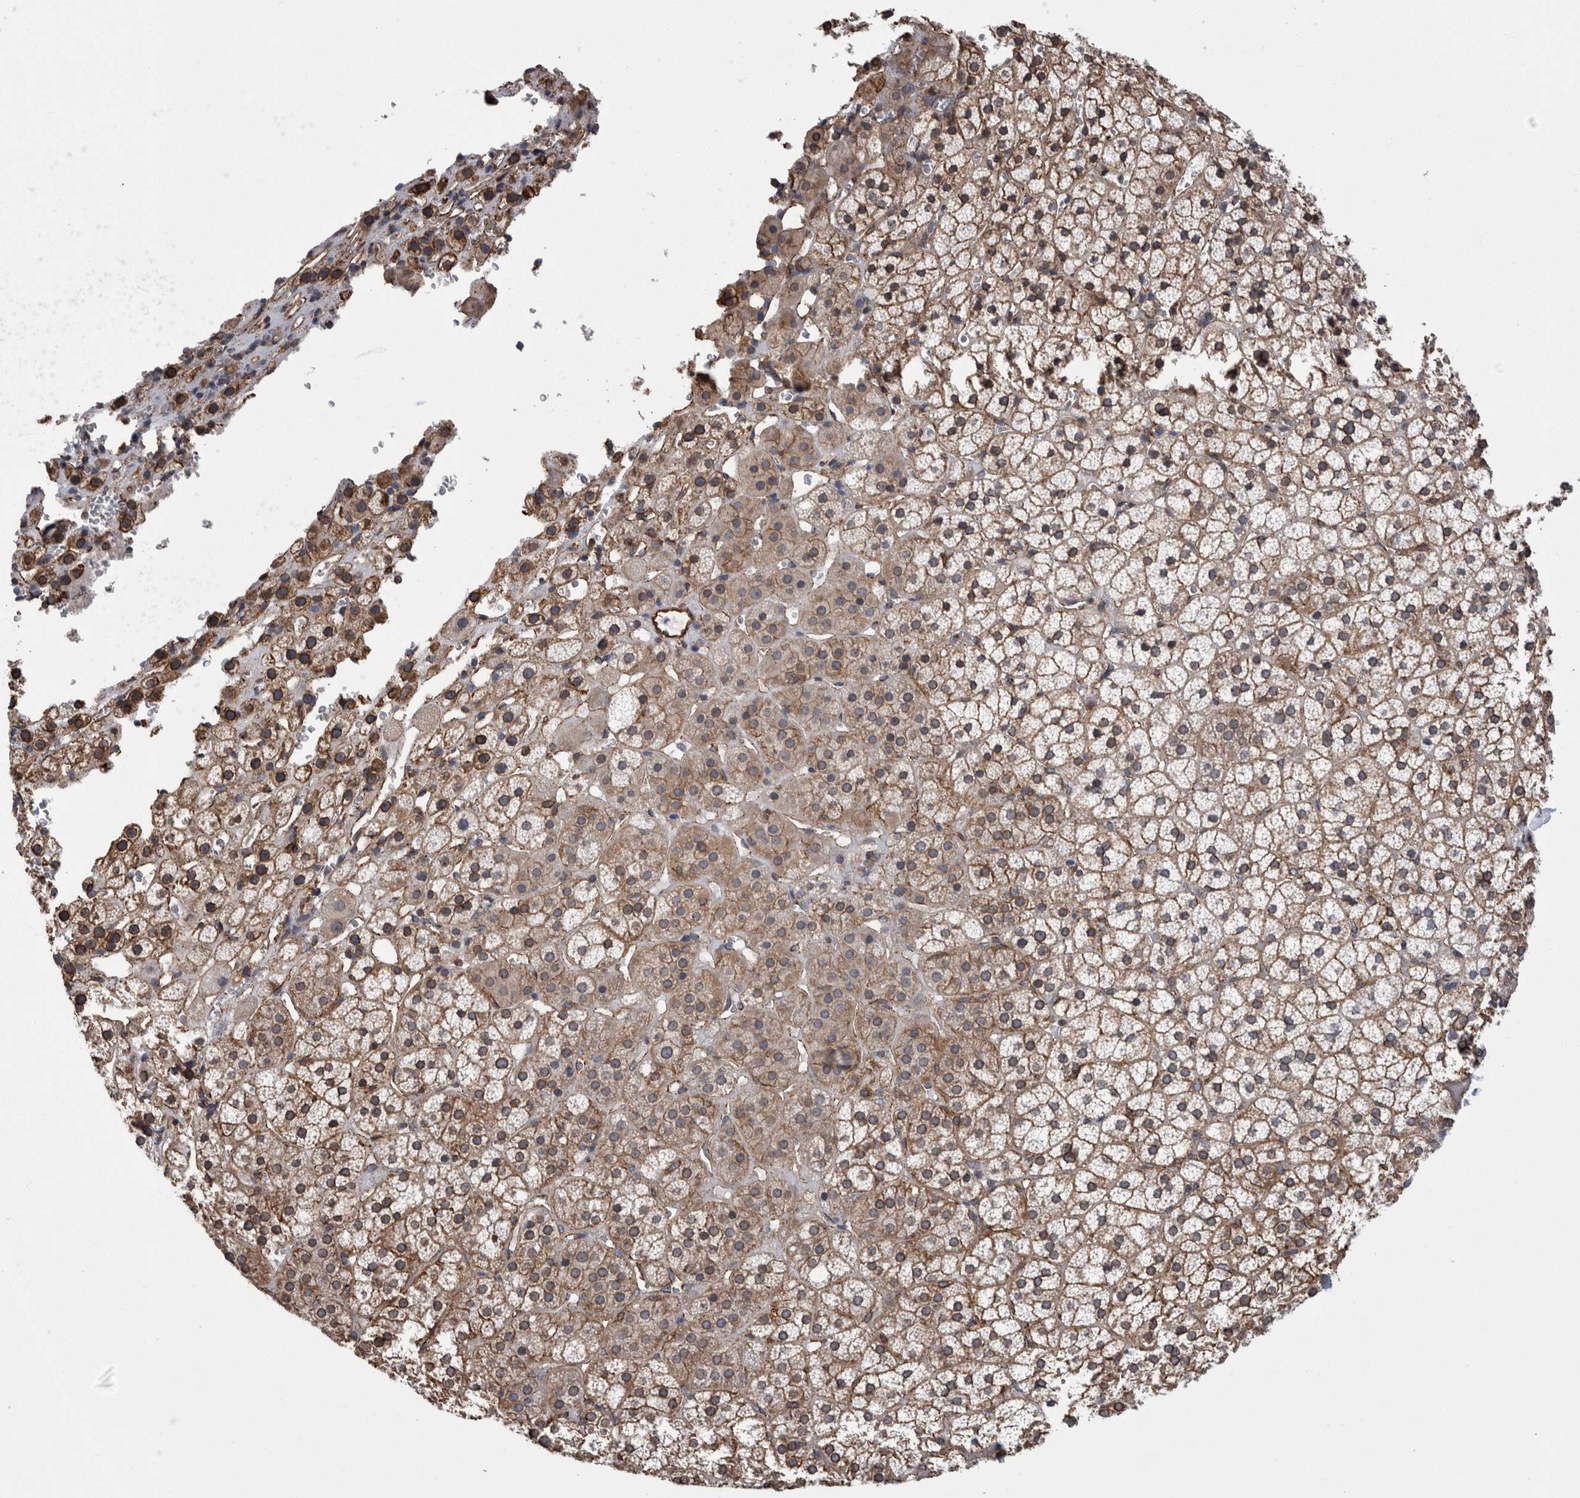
{"staining": {"intensity": "moderate", "quantity": ">75%", "location": "cytoplasmic/membranous"}, "tissue": "adrenal gland", "cell_type": "Glandular cells", "image_type": "normal", "snomed": [{"axis": "morphology", "description": "Normal tissue, NOS"}, {"axis": "topography", "description": "Adrenal gland"}], "caption": "Immunohistochemistry (IHC) micrograph of normal adrenal gland stained for a protein (brown), which exhibits medium levels of moderate cytoplasmic/membranous staining in about >75% of glandular cells.", "gene": "KIF12", "patient": {"sex": "female", "age": 44}}